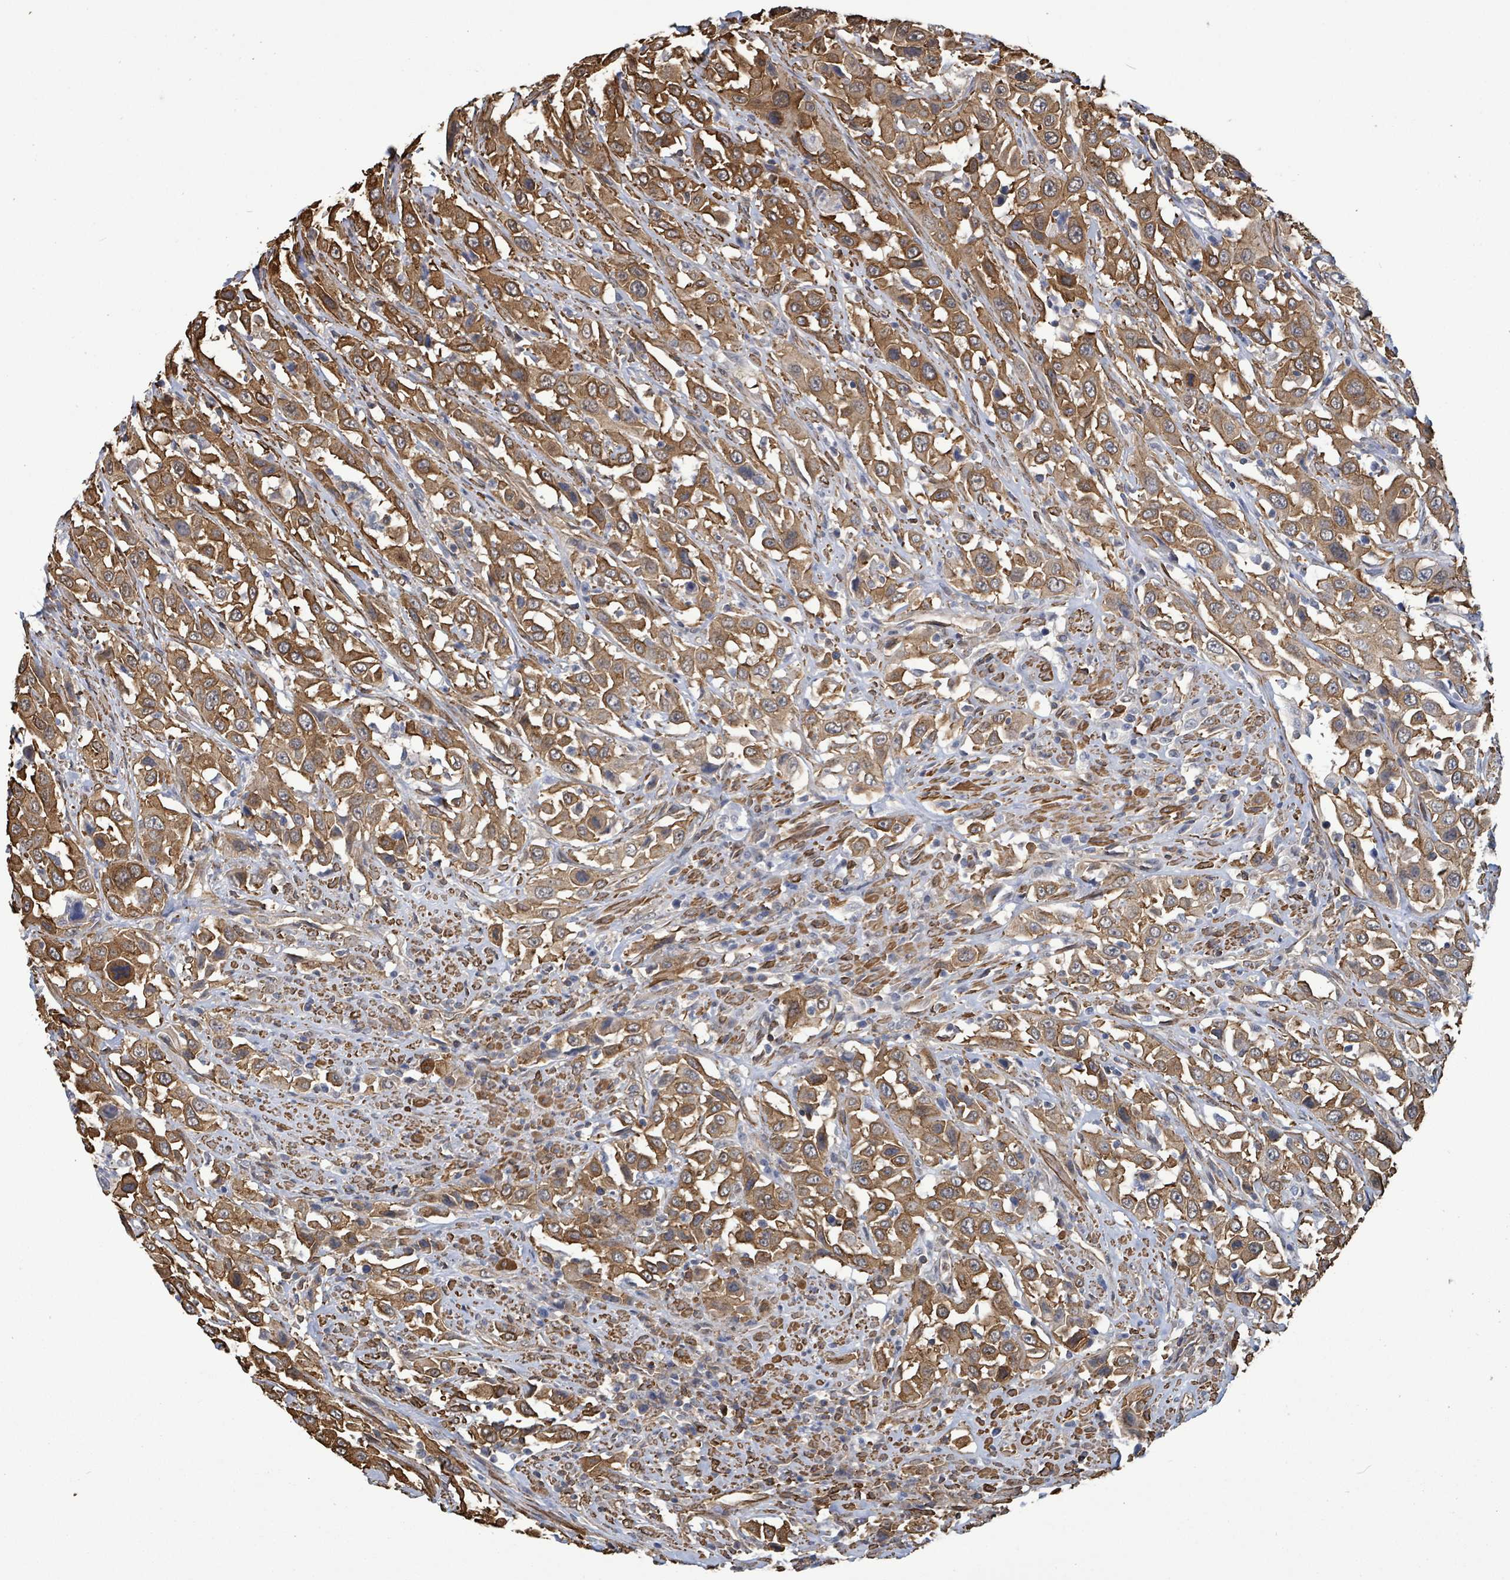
{"staining": {"intensity": "strong", "quantity": ">75%", "location": "cytoplasmic/membranous"}, "tissue": "urothelial cancer", "cell_type": "Tumor cells", "image_type": "cancer", "snomed": [{"axis": "morphology", "description": "Urothelial carcinoma, High grade"}, {"axis": "topography", "description": "Urinary bladder"}], "caption": "DAB immunohistochemical staining of urothelial cancer exhibits strong cytoplasmic/membranous protein expression in about >75% of tumor cells.", "gene": "PRKRIP1", "patient": {"sex": "male", "age": 61}}